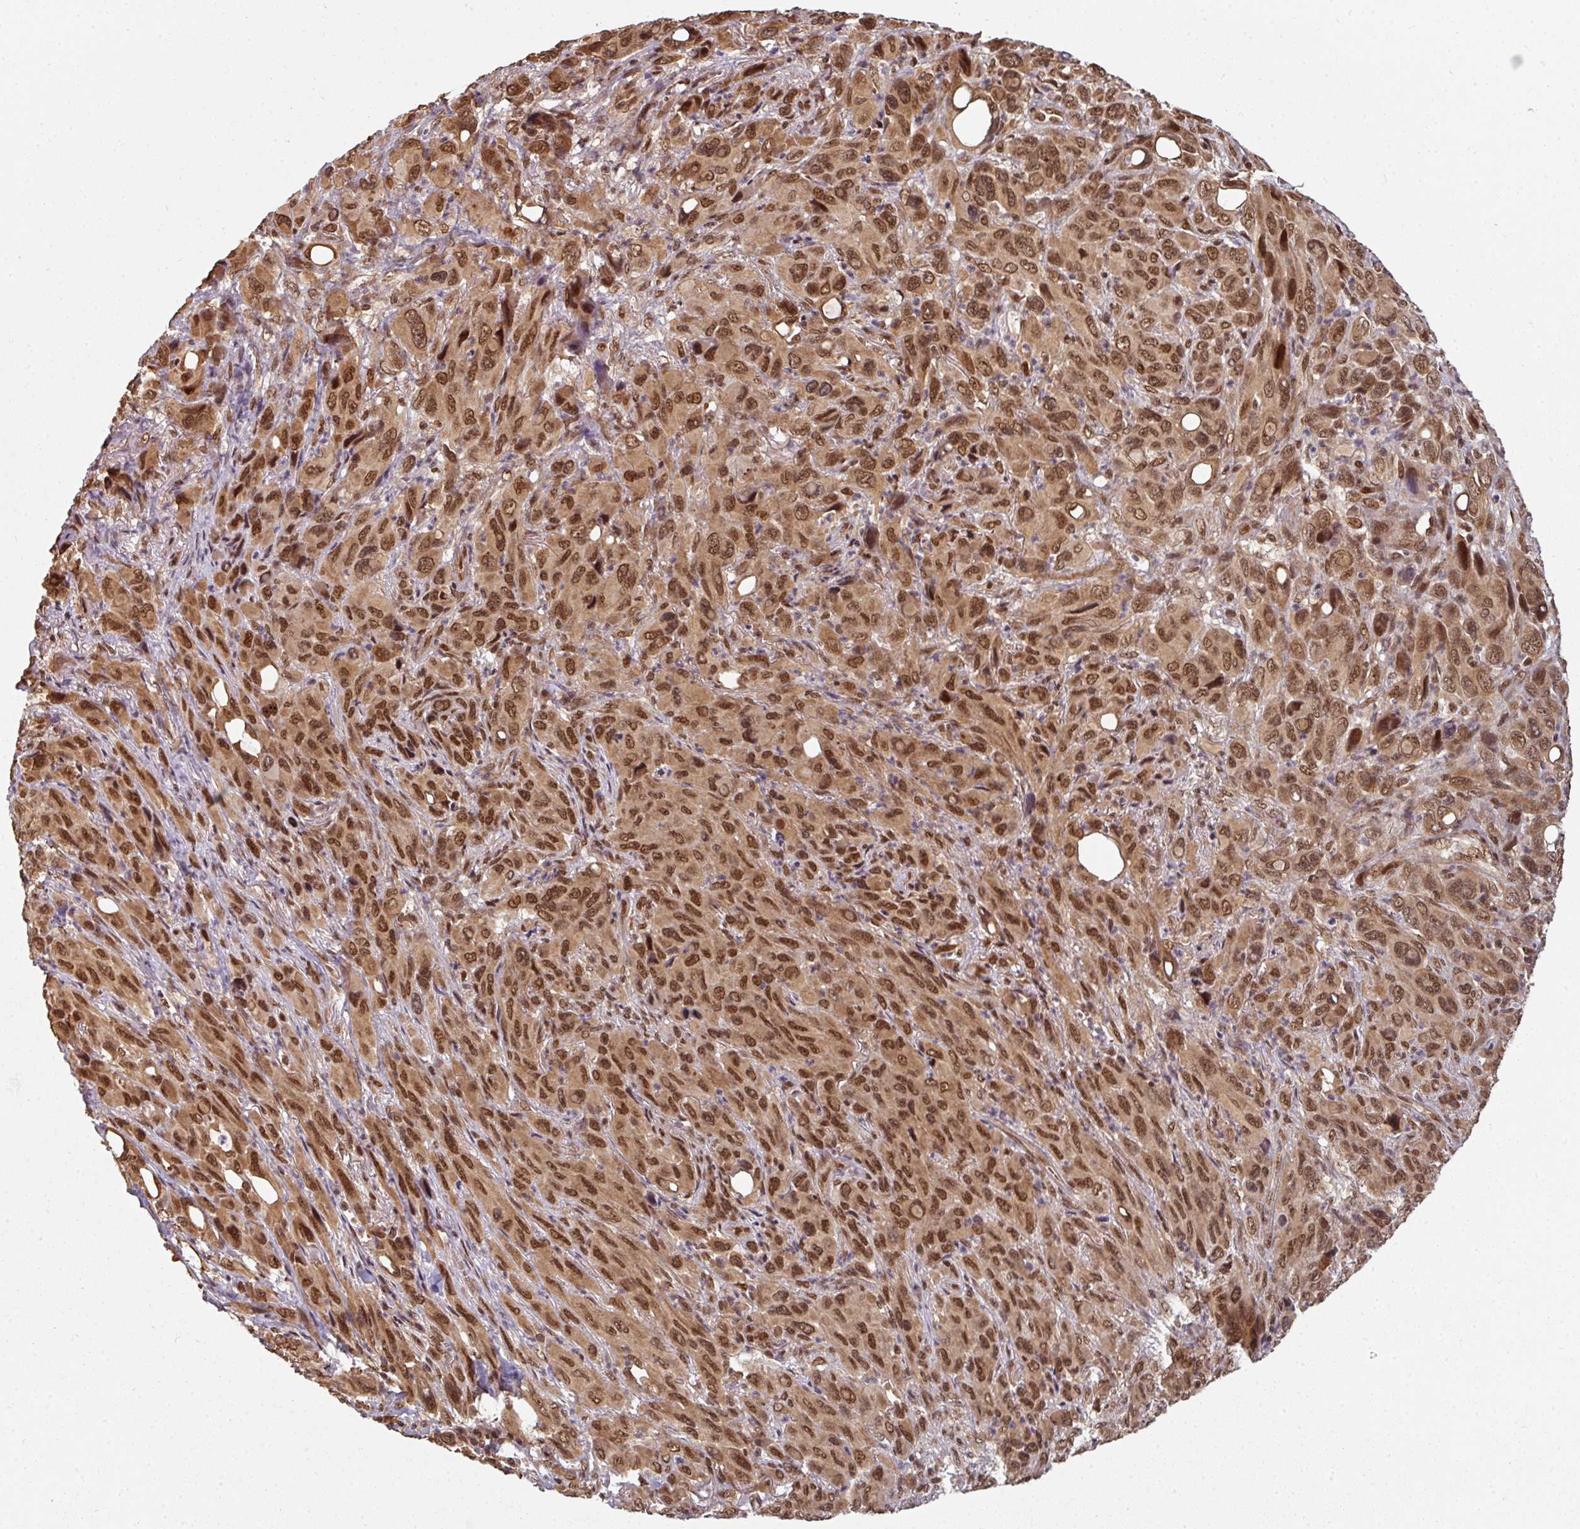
{"staining": {"intensity": "moderate", "quantity": ">75%", "location": "cytoplasmic/membranous,nuclear"}, "tissue": "melanoma", "cell_type": "Tumor cells", "image_type": "cancer", "snomed": [{"axis": "morphology", "description": "Malignant melanoma, Metastatic site"}, {"axis": "topography", "description": "Lung"}], "caption": "Melanoma stained for a protein shows moderate cytoplasmic/membranous and nuclear positivity in tumor cells.", "gene": "SIK3", "patient": {"sex": "male", "age": 48}}